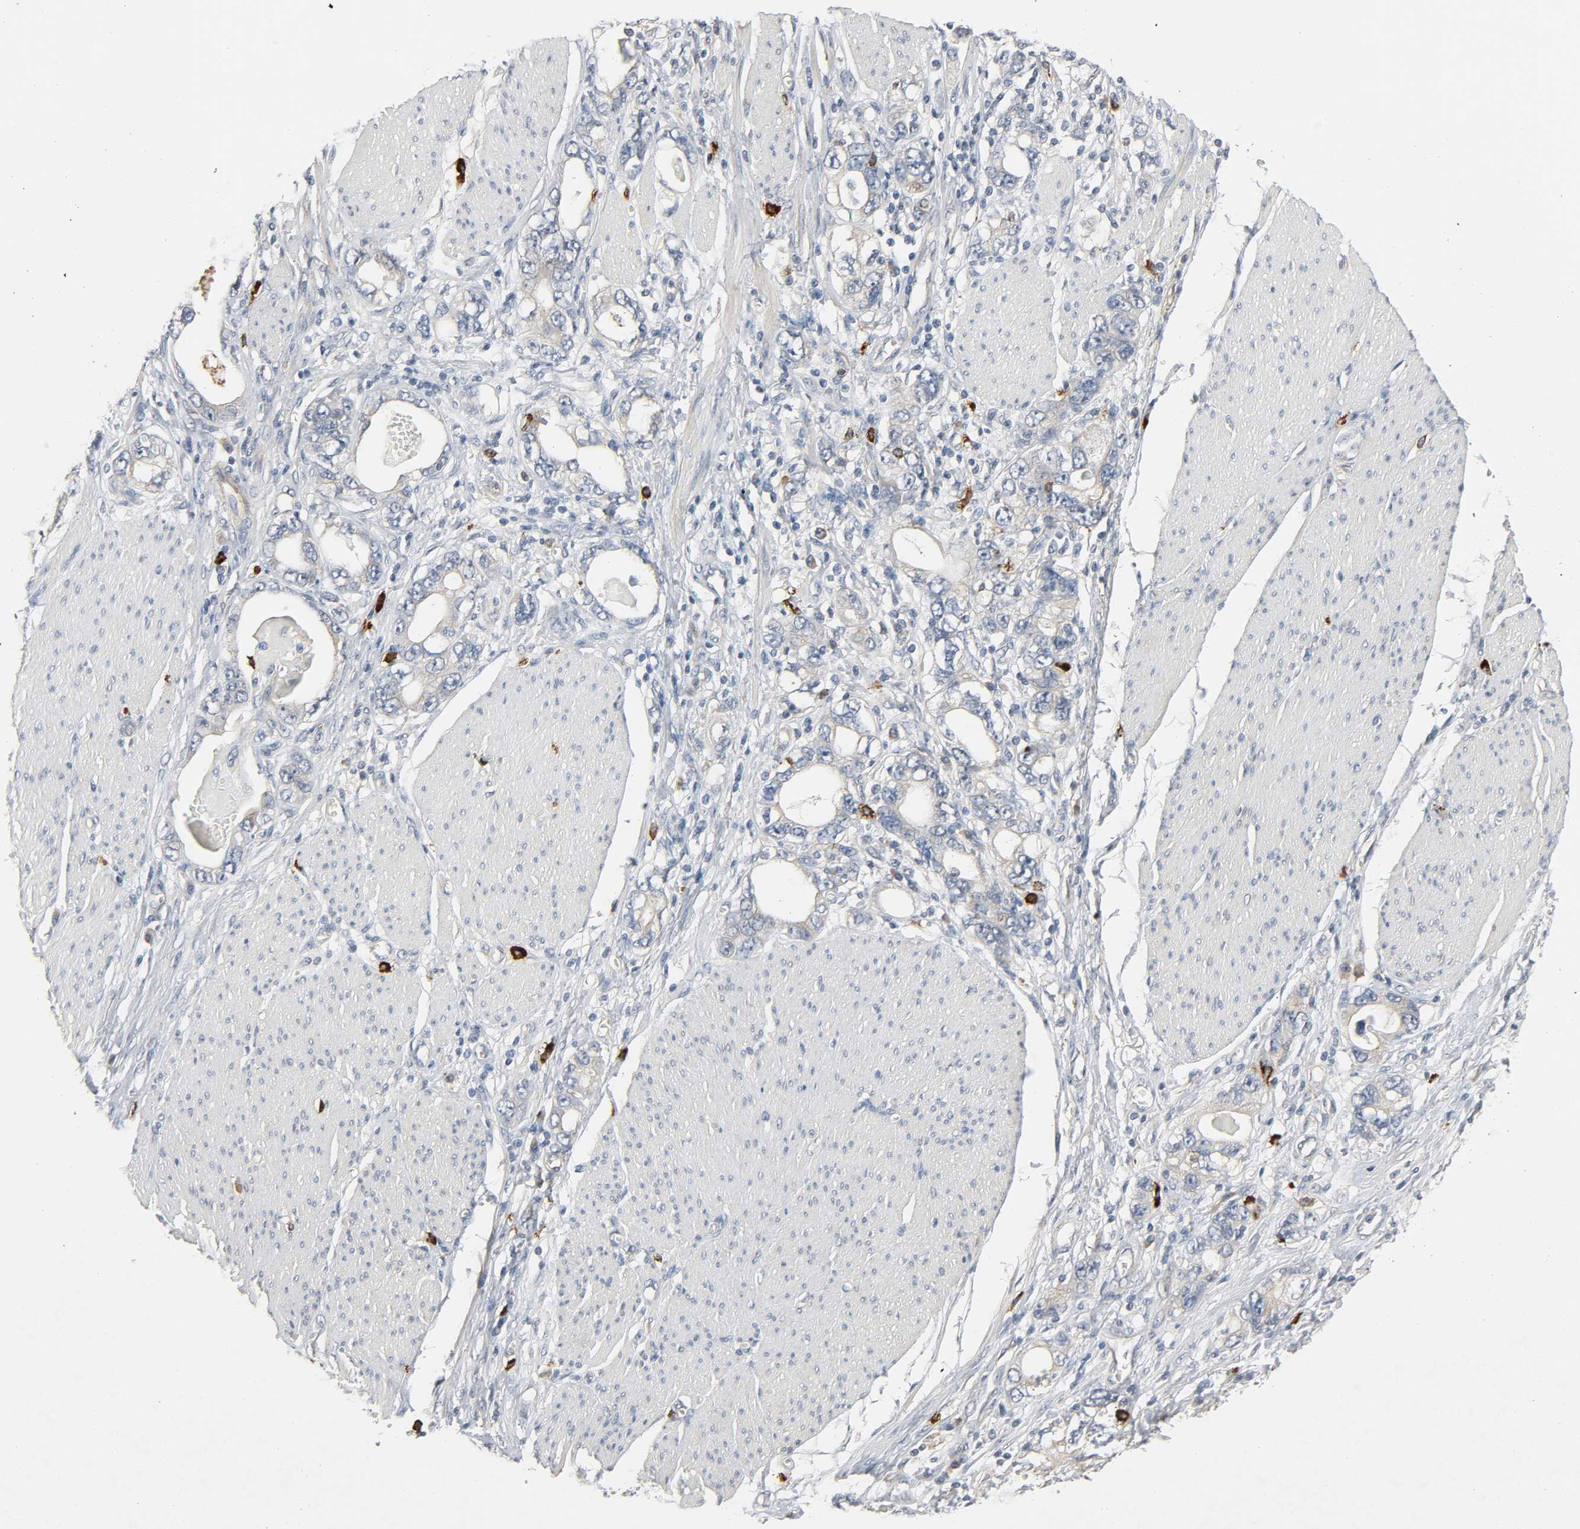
{"staining": {"intensity": "negative", "quantity": "none", "location": "none"}, "tissue": "stomach cancer", "cell_type": "Tumor cells", "image_type": "cancer", "snomed": [{"axis": "morphology", "description": "Adenocarcinoma, NOS"}, {"axis": "topography", "description": "Stomach, lower"}], "caption": "A micrograph of stomach cancer stained for a protein demonstrates no brown staining in tumor cells.", "gene": "LIMCH1", "patient": {"sex": "female", "age": 93}}